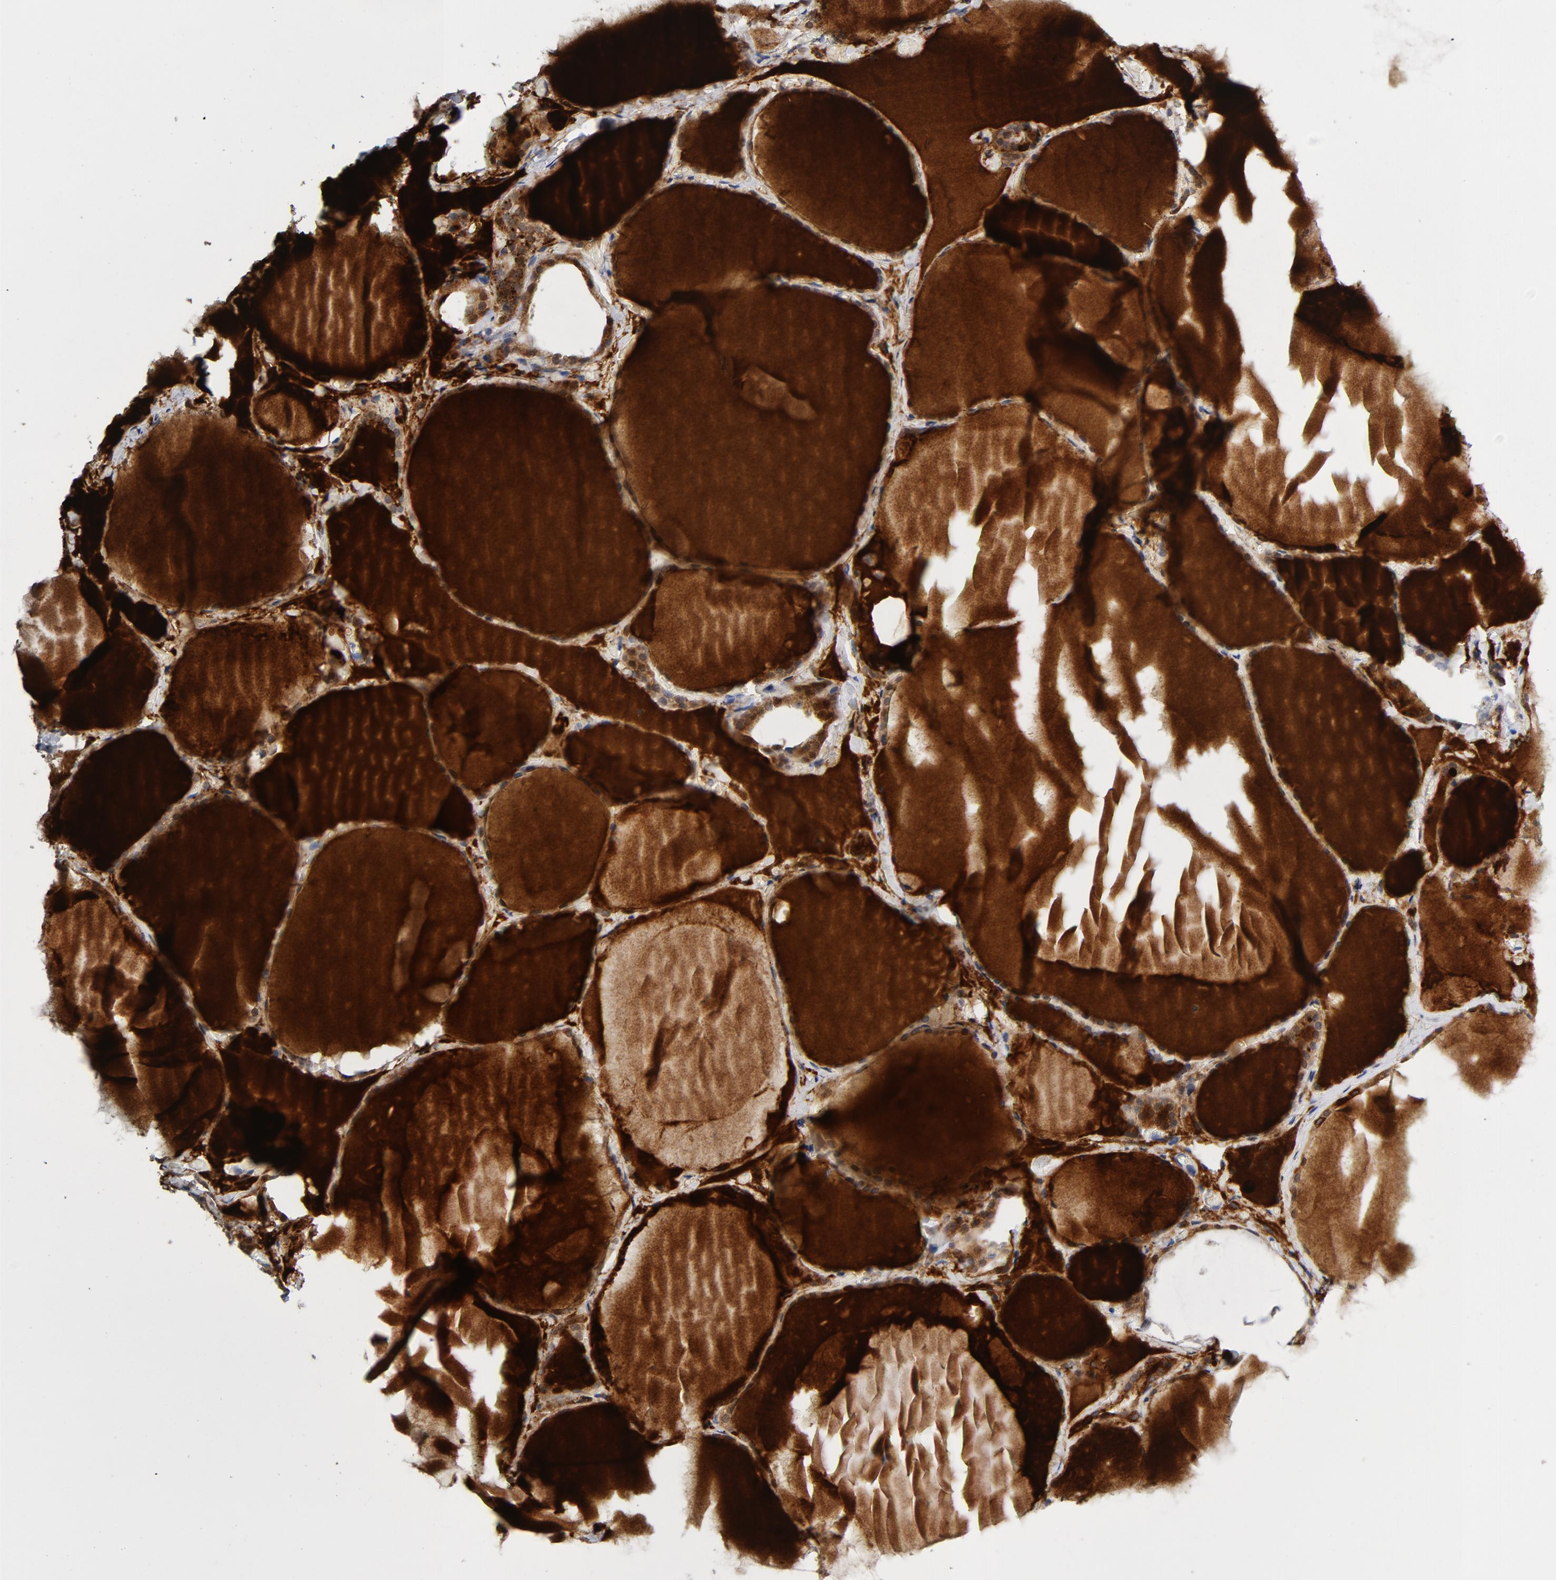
{"staining": {"intensity": "strong", "quantity": ">75%", "location": "cytoplasmic/membranous"}, "tissue": "thyroid gland", "cell_type": "Glandular cells", "image_type": "normal", "snomed": [{"axis": "morphology", "description": "Normal tissue, NOS"}, {"axis": "topography", "description": "Thyroid gland"}], "caption": "Brown immunohistochemical staining in unremarkable thyroid gland reveals strong cytoplasmic/membranous positivity in approximately >75% of glandular cells. Using DAB (3,3'-diaminobenzidine) (brown) and hematoxylin (blue) stains, captured at high magnification using brightfield microscopy.", "gene": "AKT2", "patient": {"sex": "female", "age": 22}}